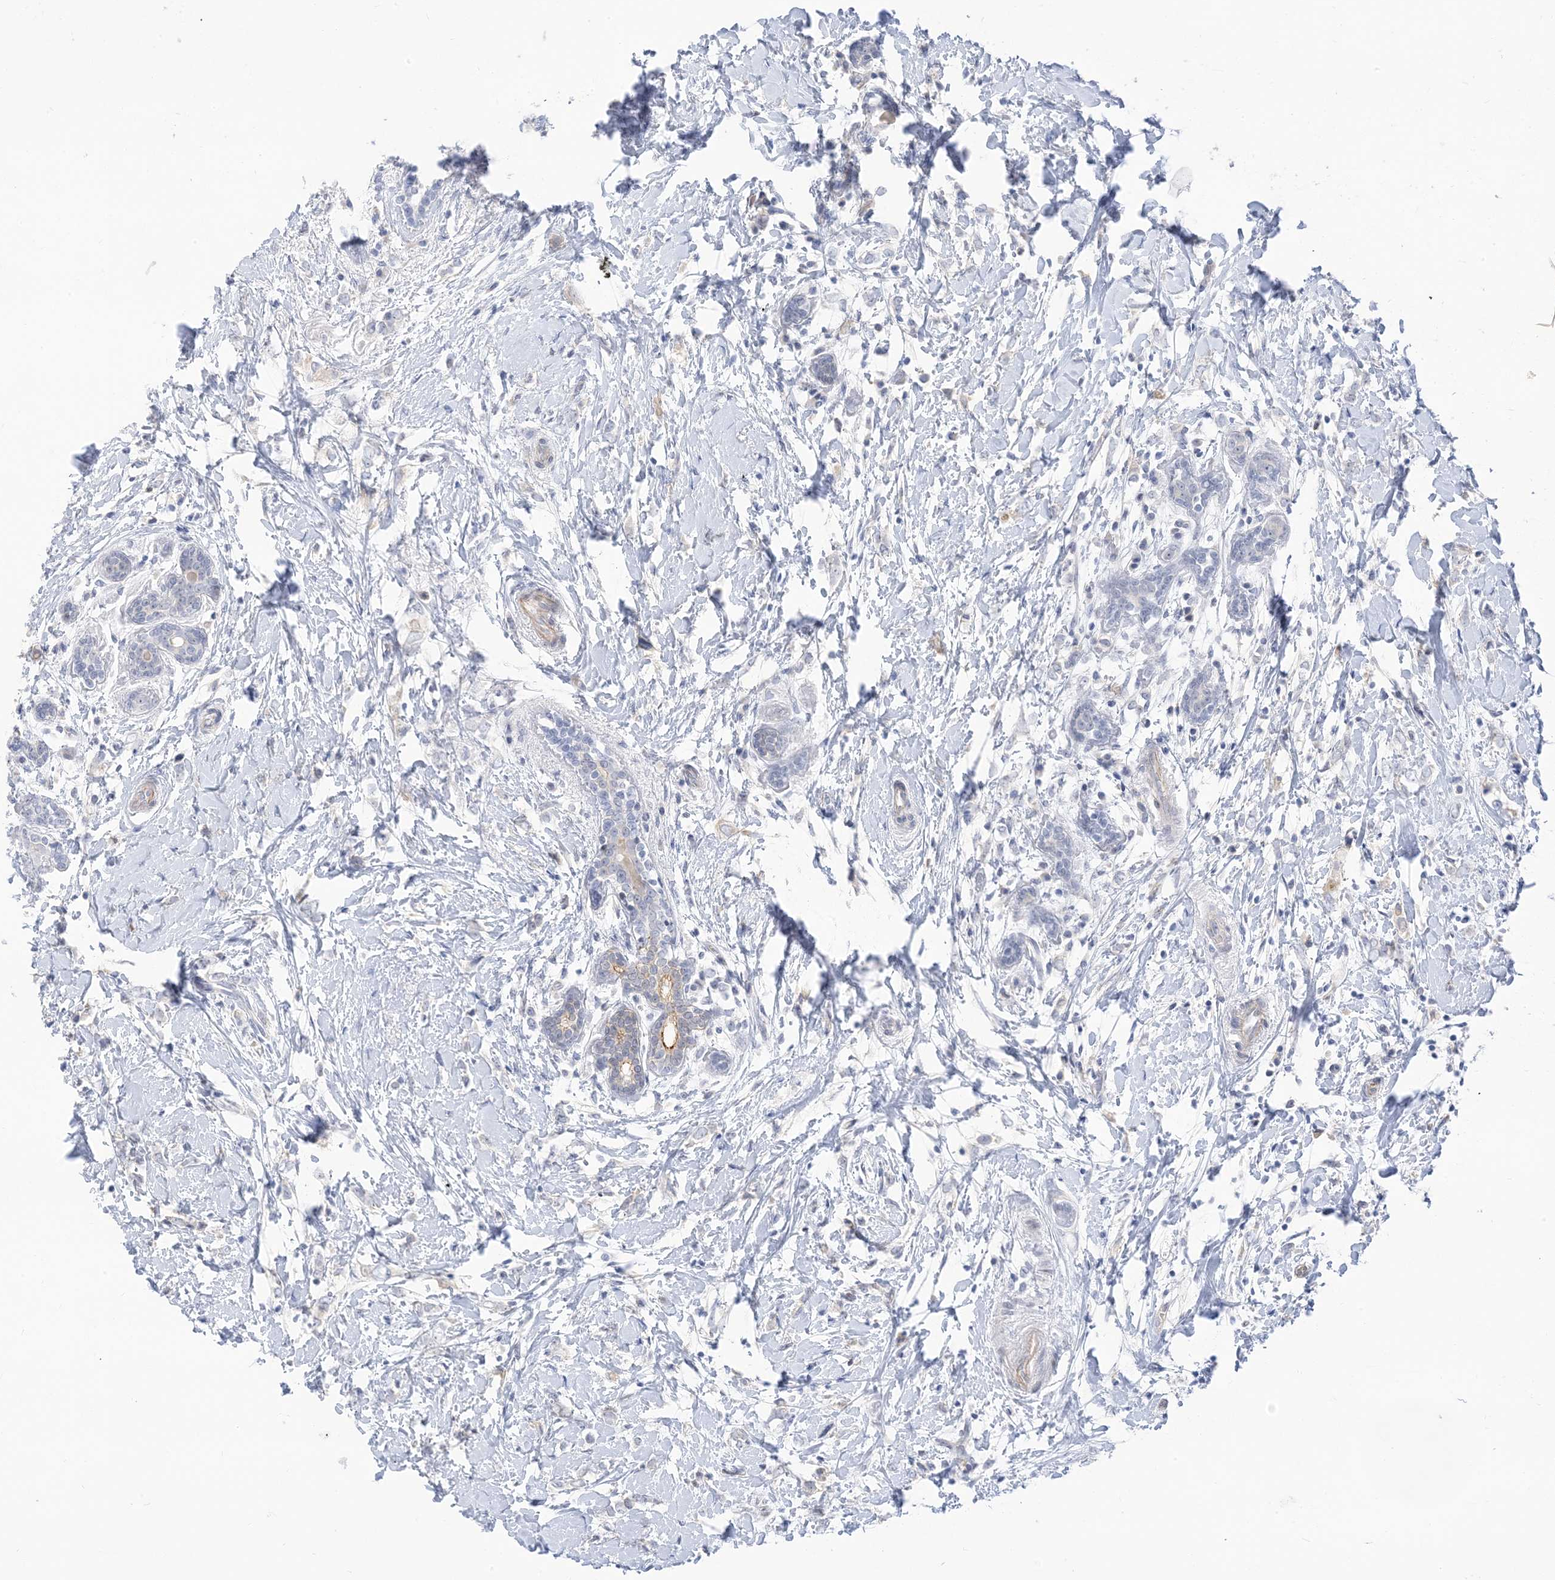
{"staining": {"intensity": "negative", "quantity": "none", "location": "none"}, "tissue": "breast cancer", "cell_type": "Tumor cells", "image_type": "cancer", "snomed": [{"axis": "morphology", "description": "Normal tissue, NOS"}, {"axis": "morphology", "description": "Lobular carcinoma"}, {"axis": "topography", "description": "Breast"}], "caption": "Immunohistochemical staining of human breast cancer demonstrates no significant expression in tumor cells. (DAB immunohistochemistry, high magnification).", "gene": "IL36B", "patient": {"sex": "female", "age": 47}}